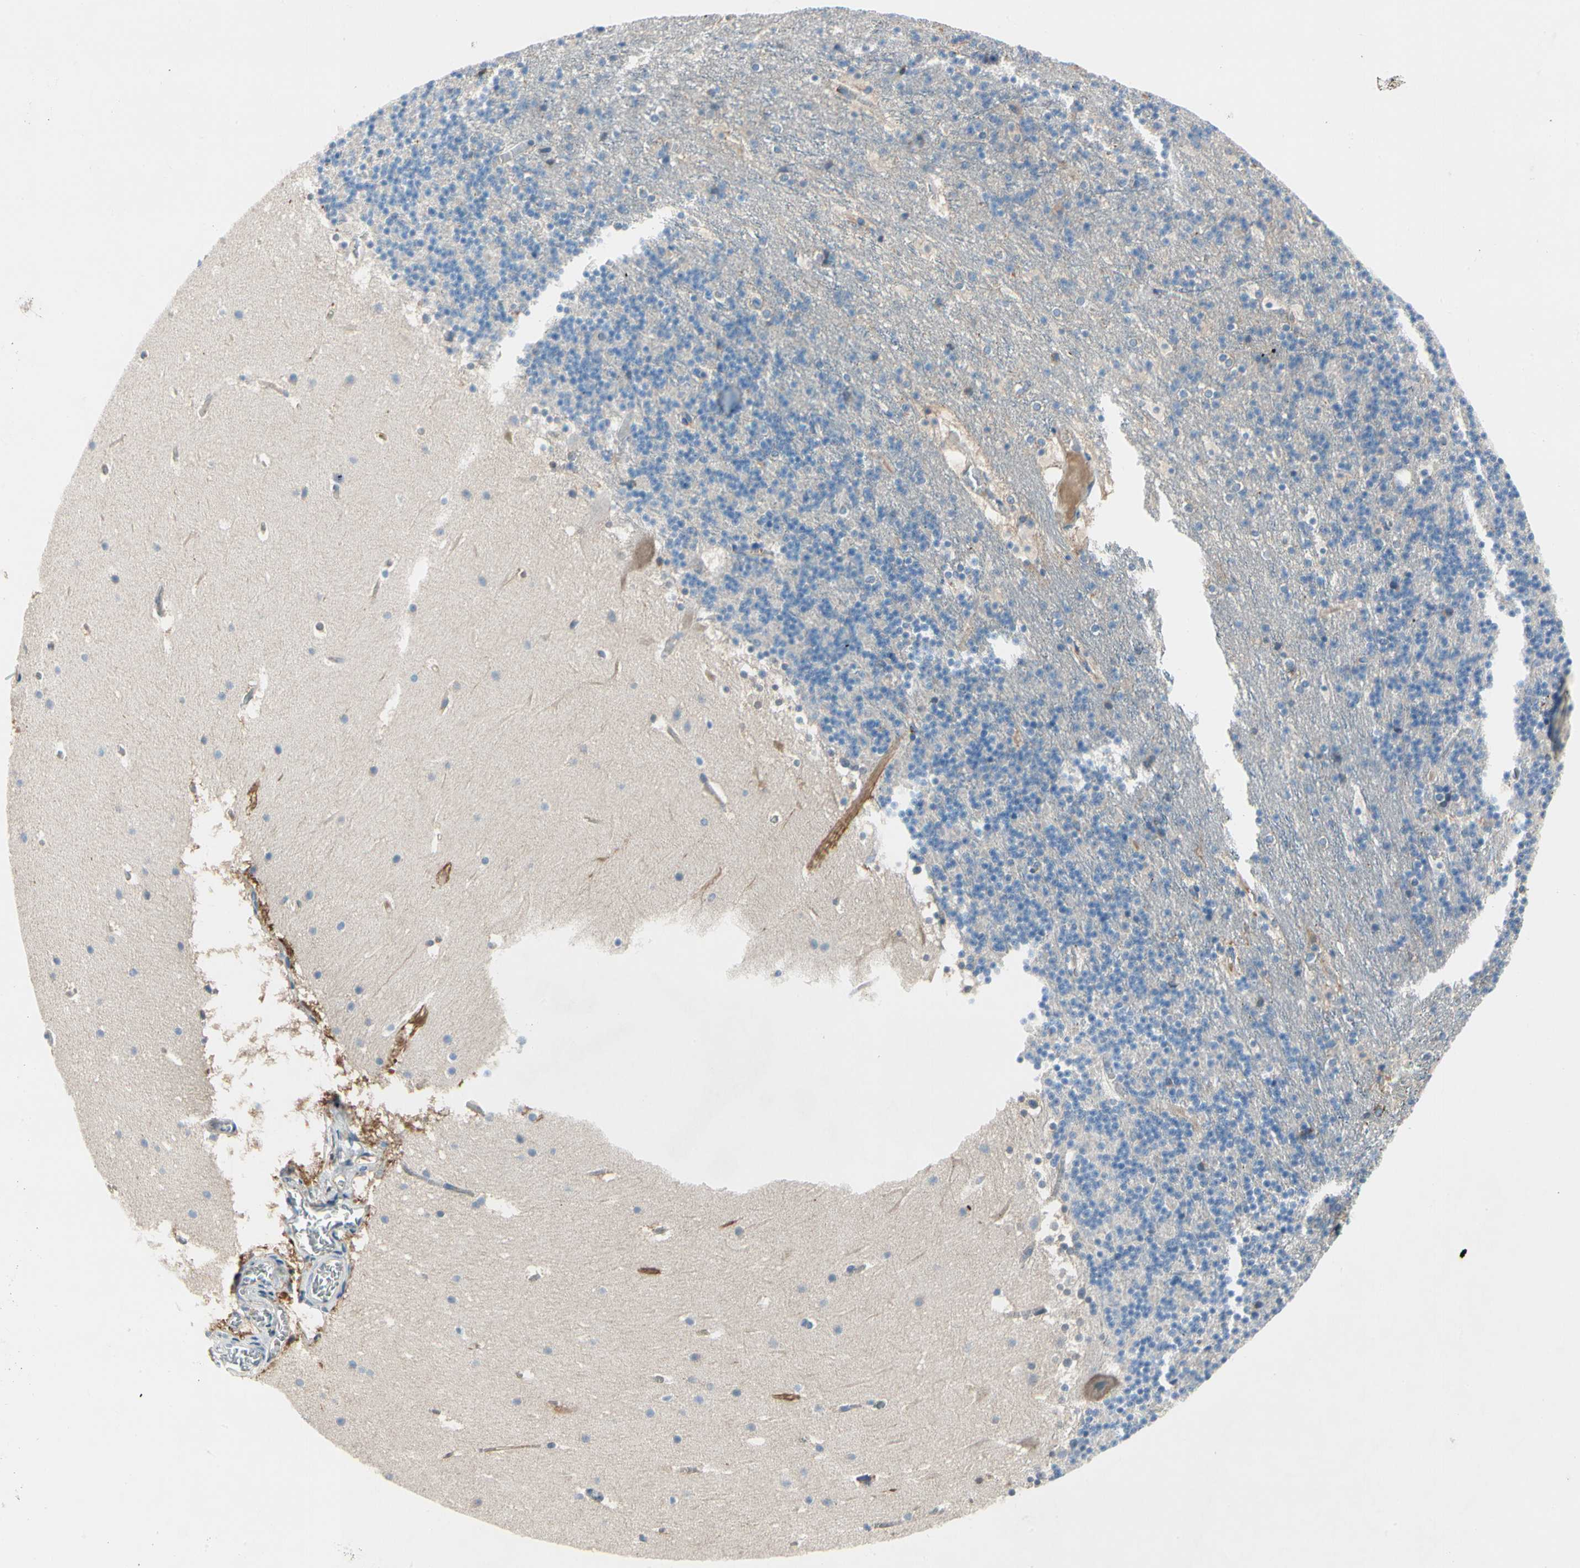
{"staining": {"intensity": "negative", "quantity": "none", "location": "none"}, "tissue": "cerebellum", "cell_type": "Cells in granular layer", "image_type": "normal", "snomed": [{"axis": "morphology", "description": "Normal tissue, NOS"}, {"axis": "topography", "description": "Cerebellum"}], "caption": "Cells in granular layer are negative for protein expression in normal human cerebellum. (DAB IHC, high magnification).", "gene": "HJURP", "patient": {"sex": "male", "age": 45}}